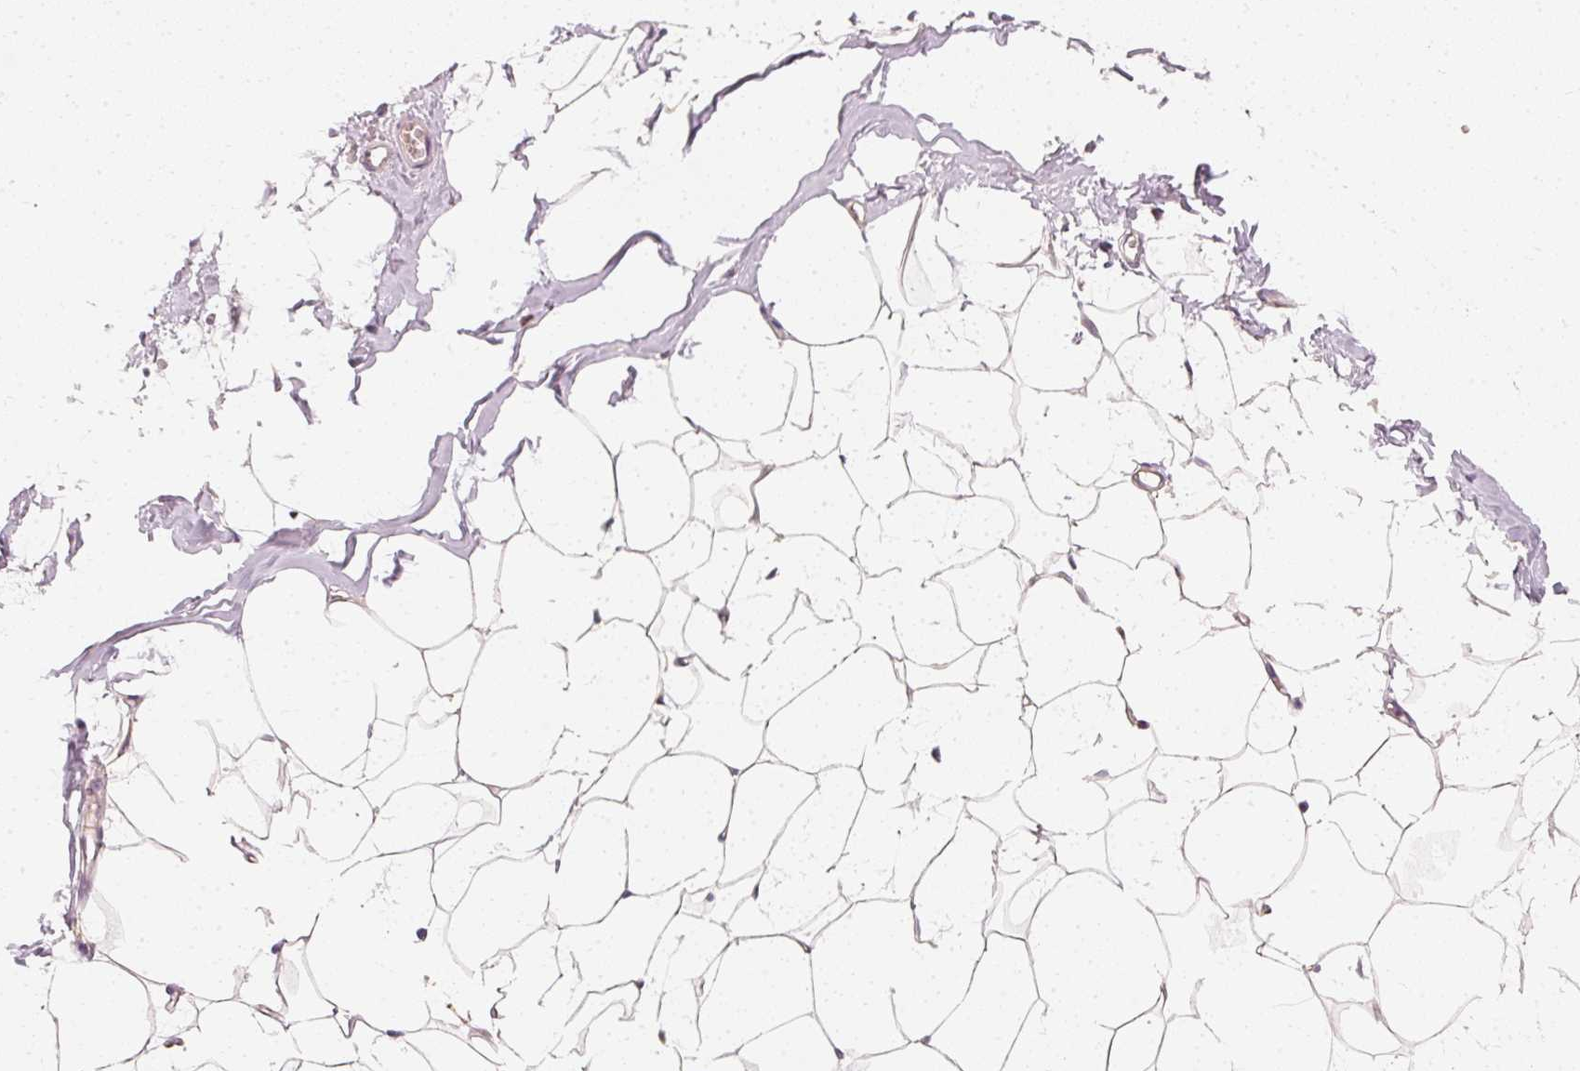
{"staining": {"intensity": "negative", "quantity": "none", "location": "none"}, "tissue": "breast", "cell_type": "Adipocytes", "image_type": "normal", "snomed": [{"axis": "morphology", "description": "Normal tissue, NOS"}, {"axis": "topography", "description": "Breast"}], "caption": "An IHC image of normal breast is shown. There is no staining in adipocytes of breast.", "gene": "TOMM40", "patient": {"sex": "female", "age": 27}}